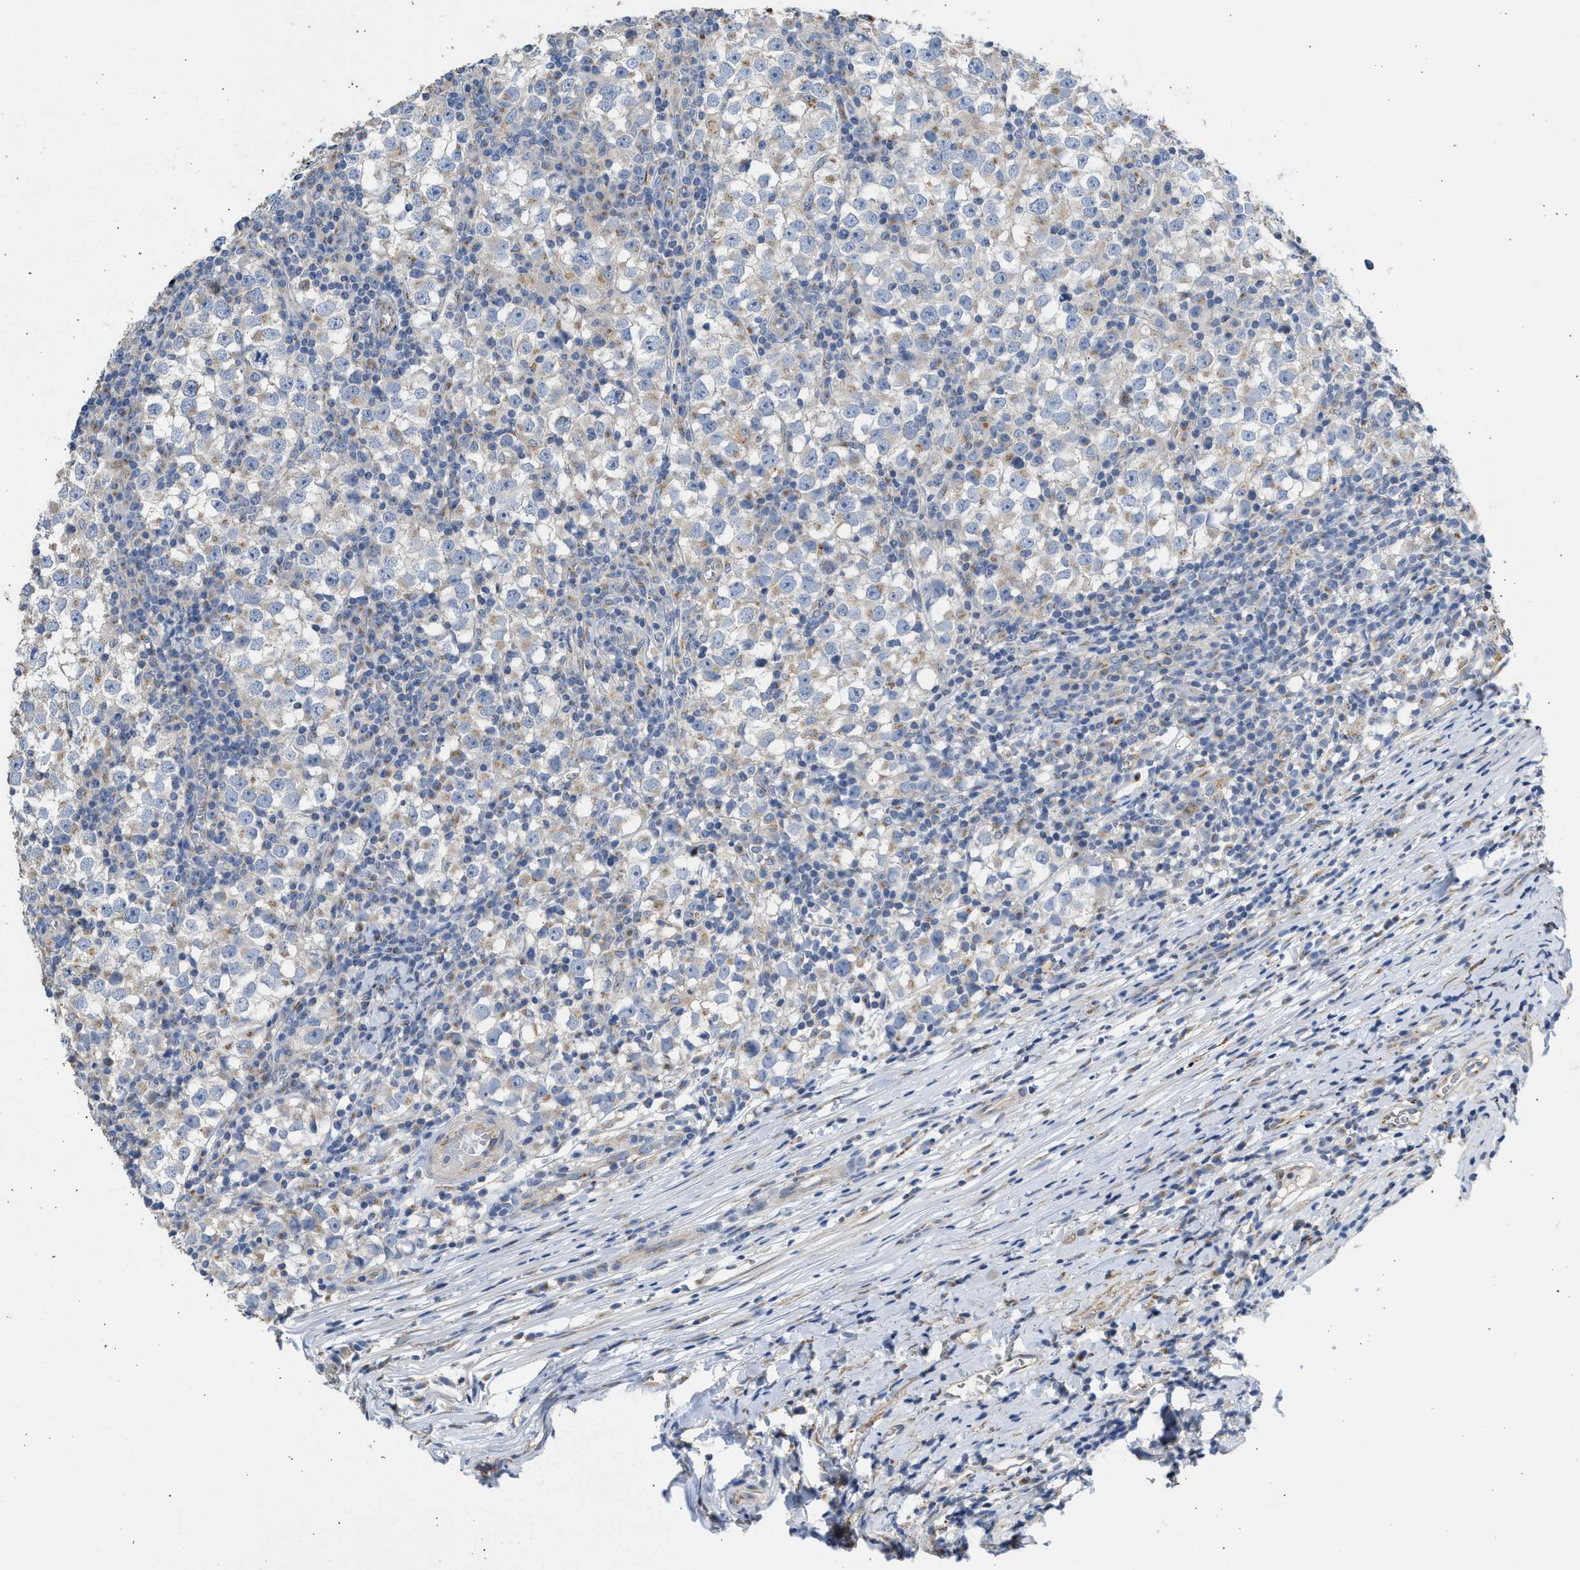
{"staining": {"intensity": "weak", "quantity": "<25%", "location": "cytoplasmic/membranous"}, "tissue": "testis cancer", "cell_type": "Tumor cells", "image_type": "cancer", "snomed": [{"axis": "morphology", "description": "Seminoma, NOS"}, {"axis": "topography", "description": "Testis"}], "caption": "An immunohistochemistry (IHC) micrograph of seminoma (testis) is shown. There is no staining in tumor cells of seminoma (testis).", "gene": "IPO8", "patient": {"sex": "male", "age": 65}}